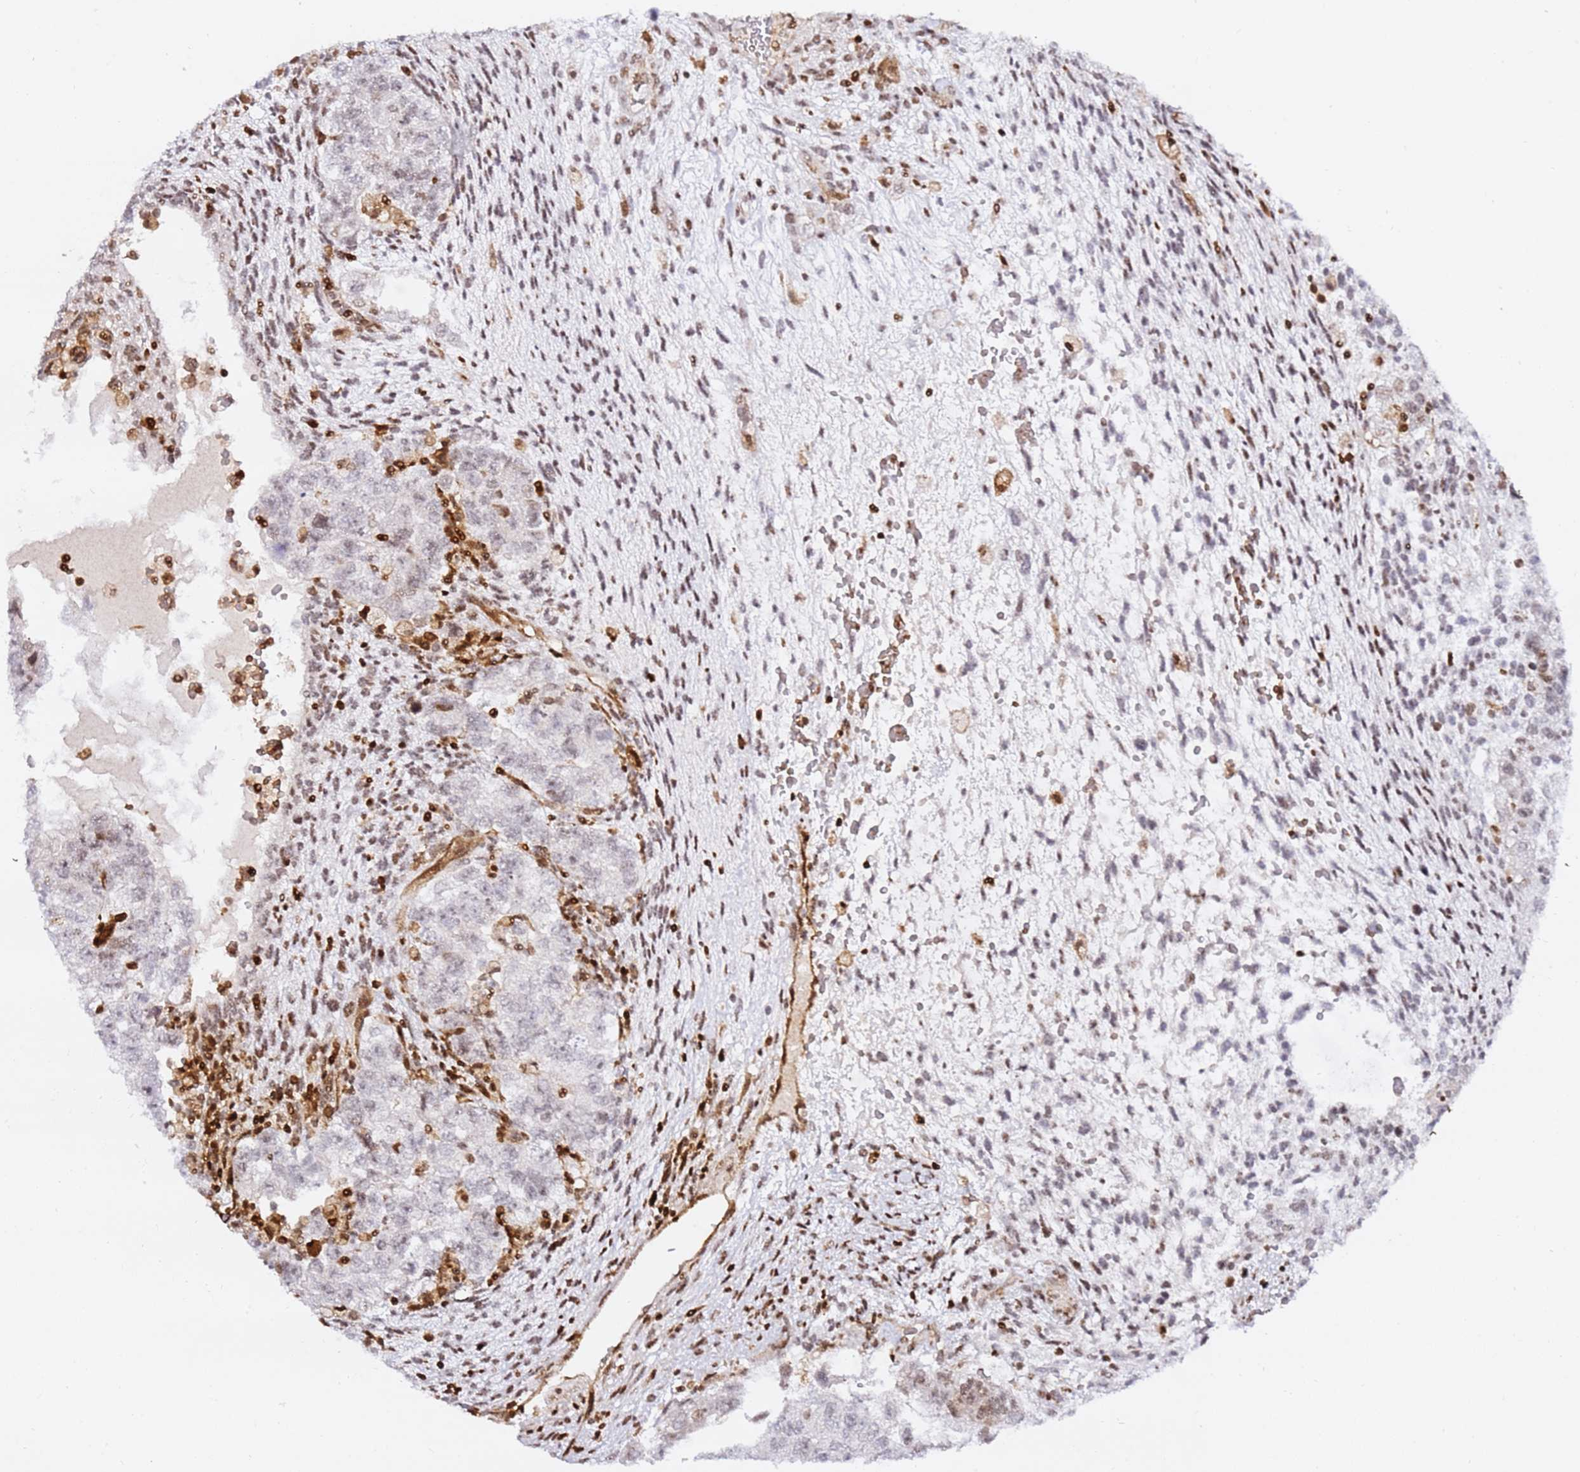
{"staining": {"intensity": "negative", "quantity": "none", "location": "none"}, "tissue": "testis cancer", "cell_type": "Tumor cells", "image_type": "cancer", "snomed": [{"axis": "morphology", "description": "Normal tissue, NOS"}, {"axis": "morphology", "description": "Carcinoma, Embryonal, NOS"}, {"axis": "topography", "description": "Testis"}], "caption": "Immunohistochemical staining of human testis embryonal carcinoma displays no significant expression in tumor cells.", "gene": "GBP2", "patient": {"sex": "male", "age": 36}}